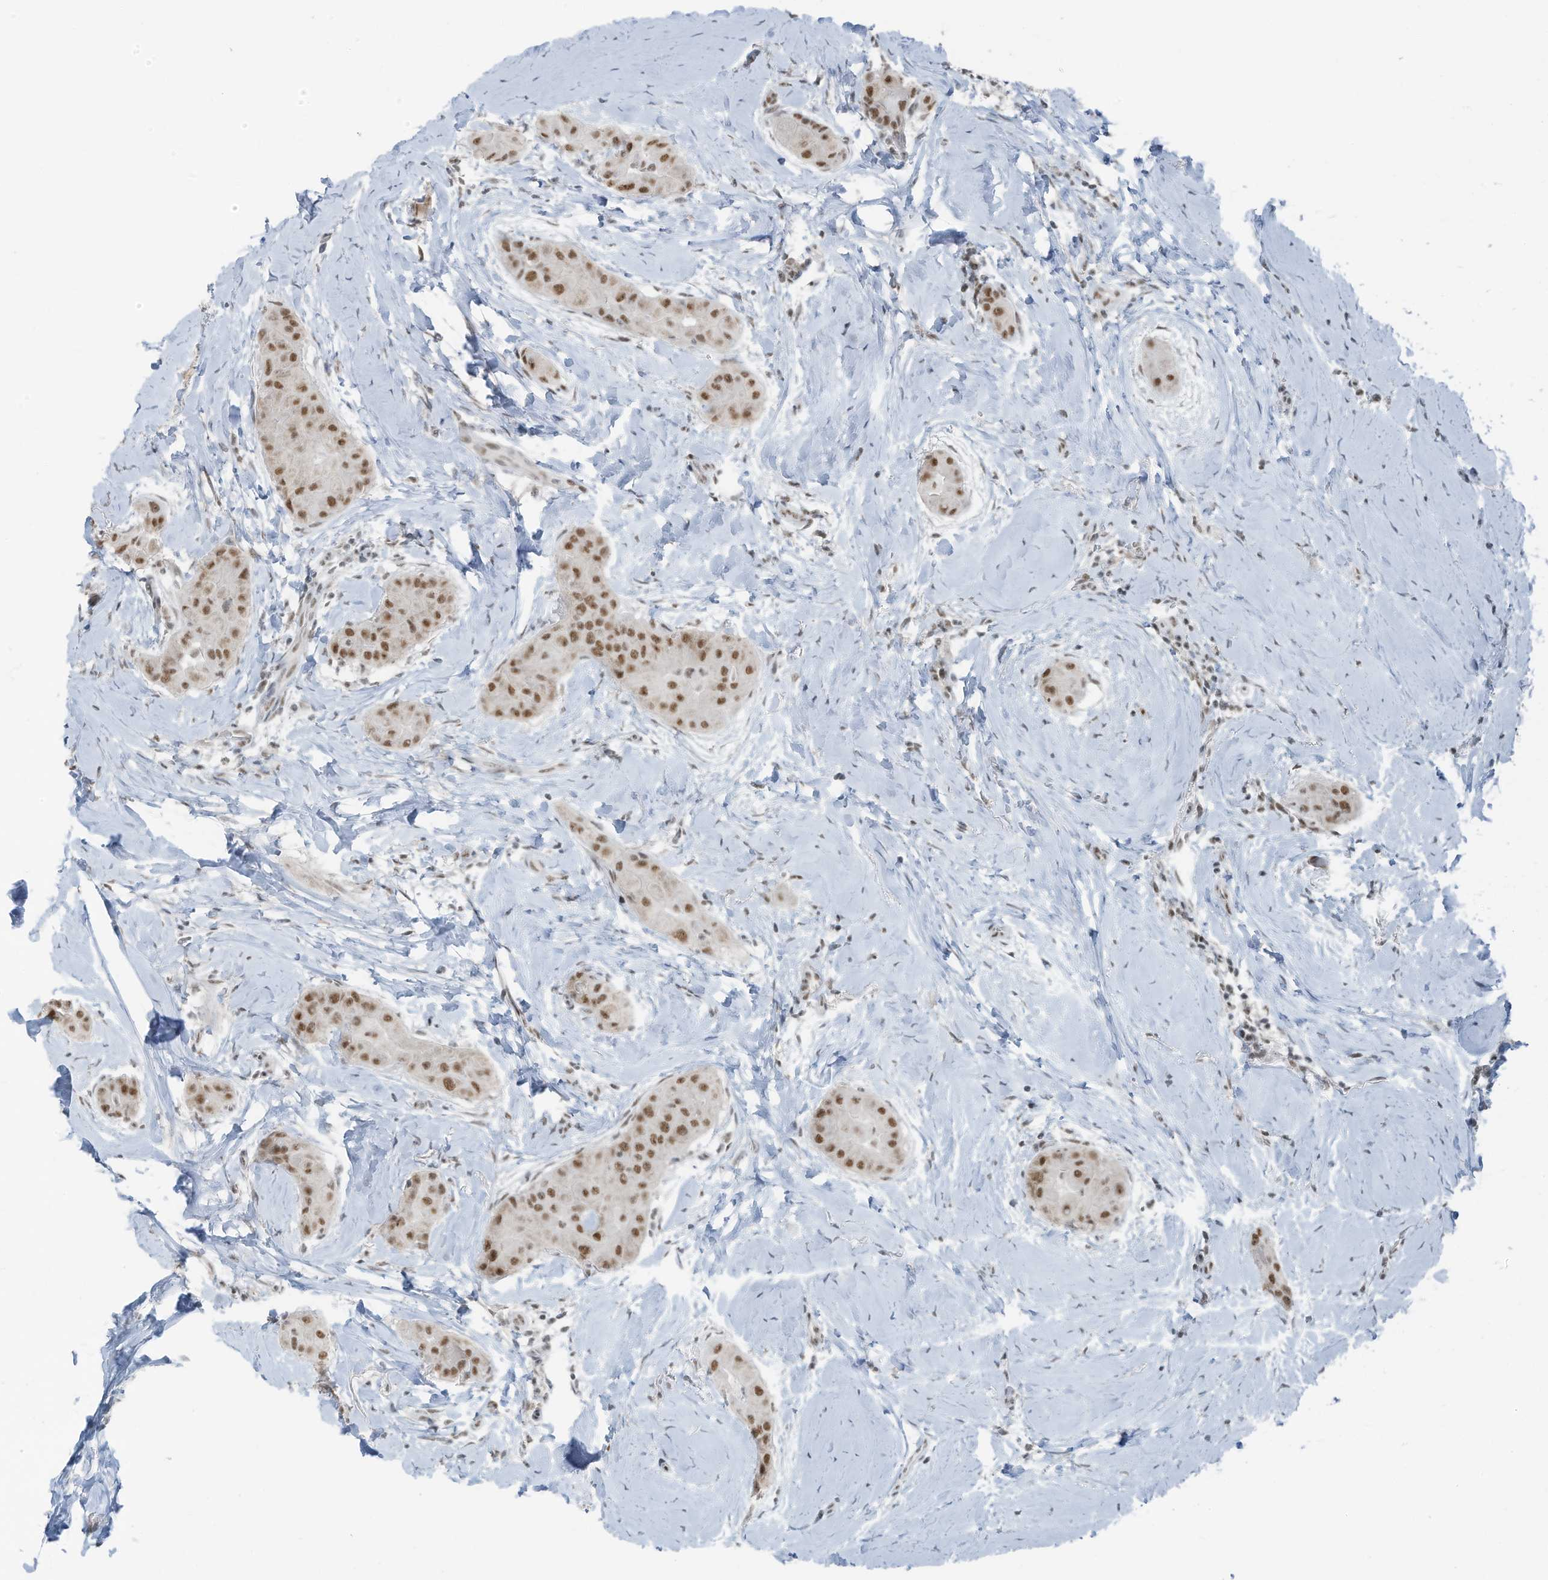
{"staining": {"intensity": "moderate", "quantity": ">75%", "location": "nuclear"}, "tissue": "thyroid cancer", "cell_type": "Tumor cells", "image_type": "cancer", "snomed": [{"axis": "morphology", "description": "Papillary adenocarcinoma, NOS"}, {"axis": "topography", "description": "Thyroid gland"}], "caption": "Moderate nuclear protein expression is identified in about >75% of tumor cells in thyroid cancer.", "gene": "WRNIP1", "patient": {"sex": "male", "age": 33}}